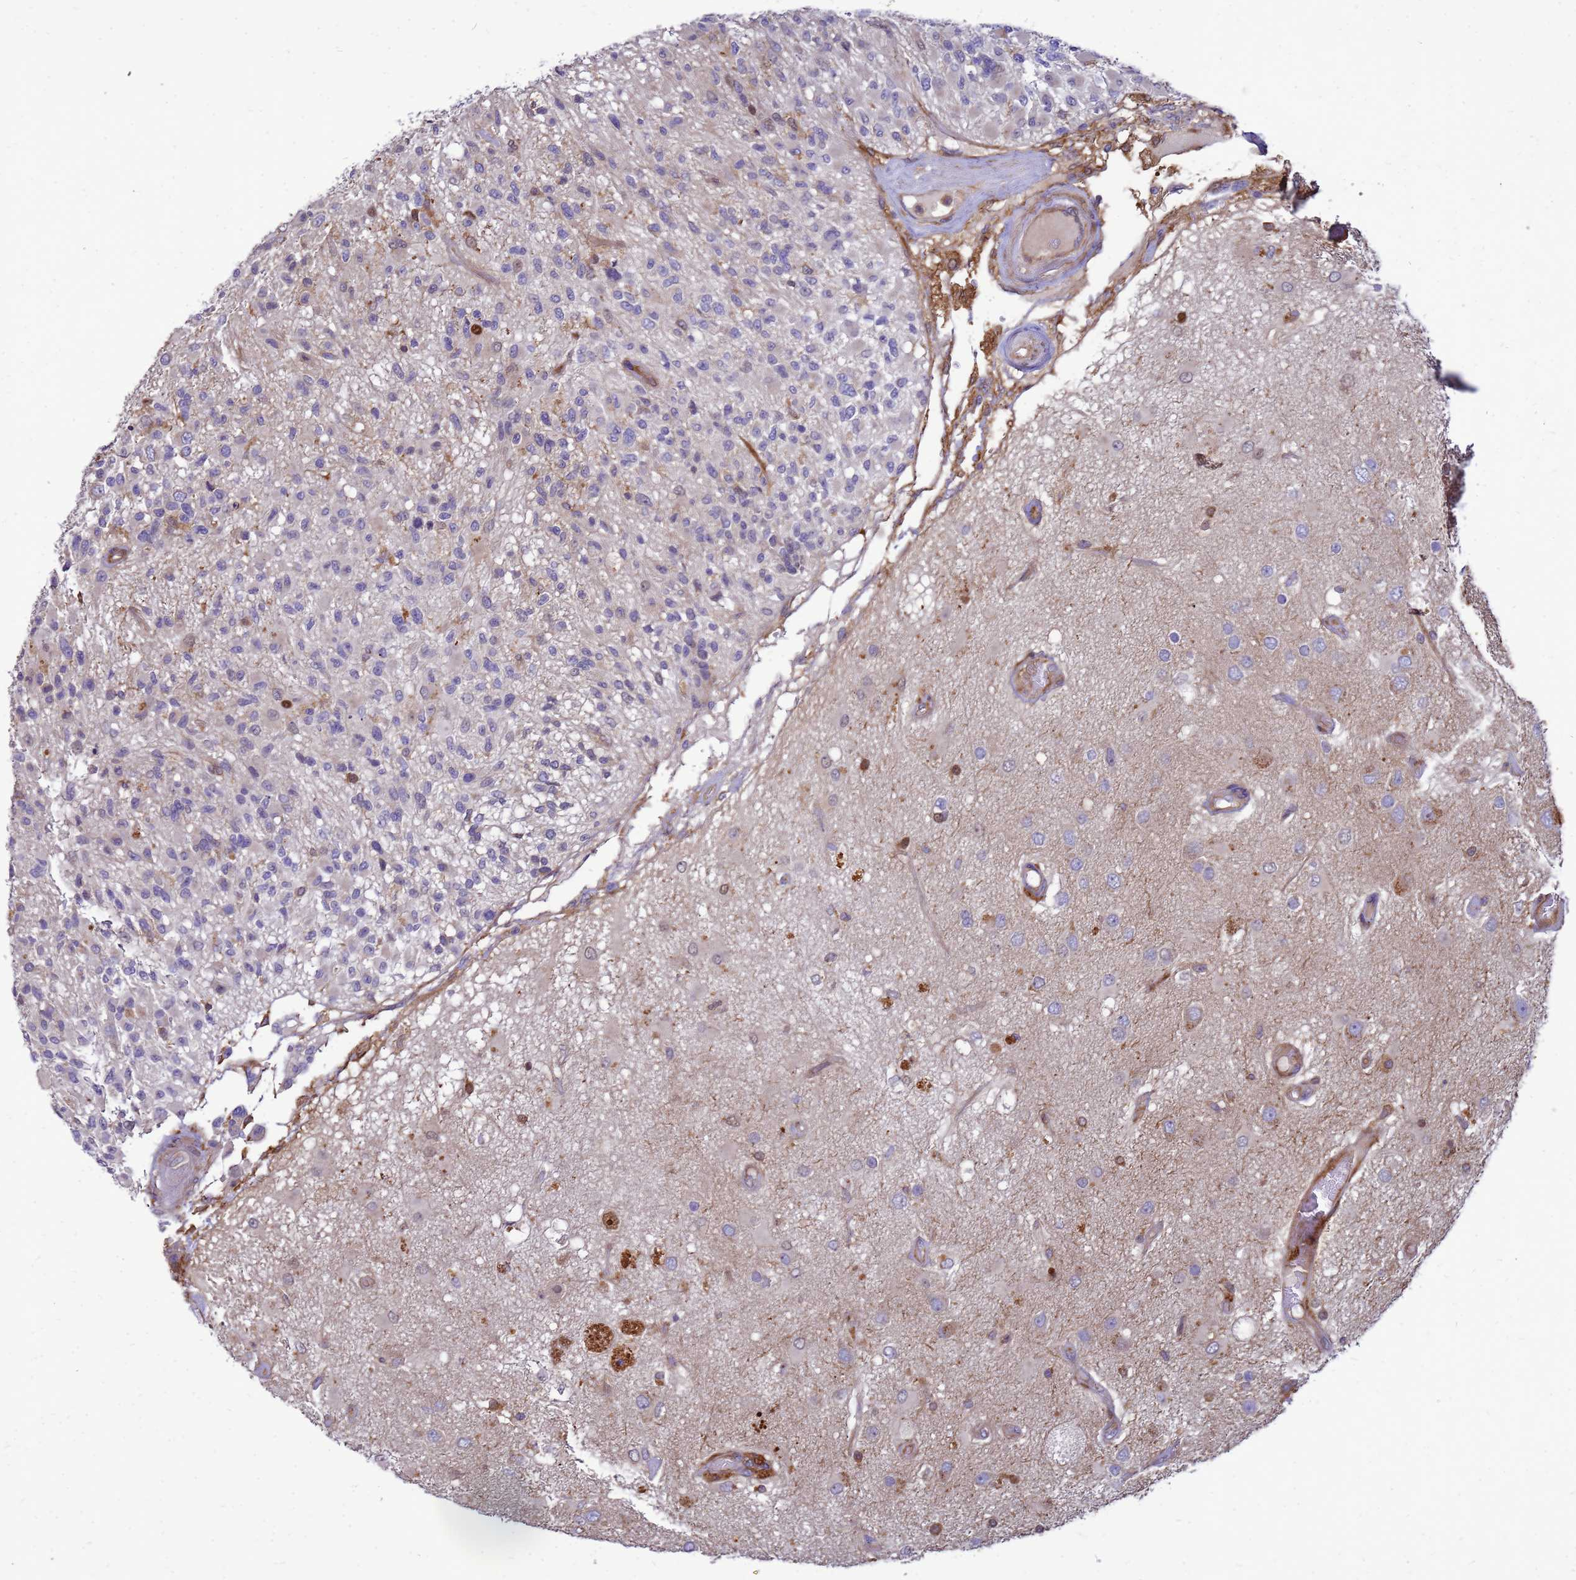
{"staining": {"intensity": "negative", "quantity": "none", "location": "none"}, "tissue": "glioma", "cell_type": "Tumor cells", "image_type": "cancer", "snomed": [{"axis": "morphology", "description": "Glioma, malignant, High grade"}, {"axis": "morphology", "description": "Glioblastoma, NOS"}, {"axis": "topography", "description": "Brain"}], "caption": "An immunohistochemistry image of malignant glioma (high-grade) is shown. There is no staining in tumor cells of malignant glioma (high-grade).", "gene": "RNF215", "patient": {"sex": "male", "age": 60}}